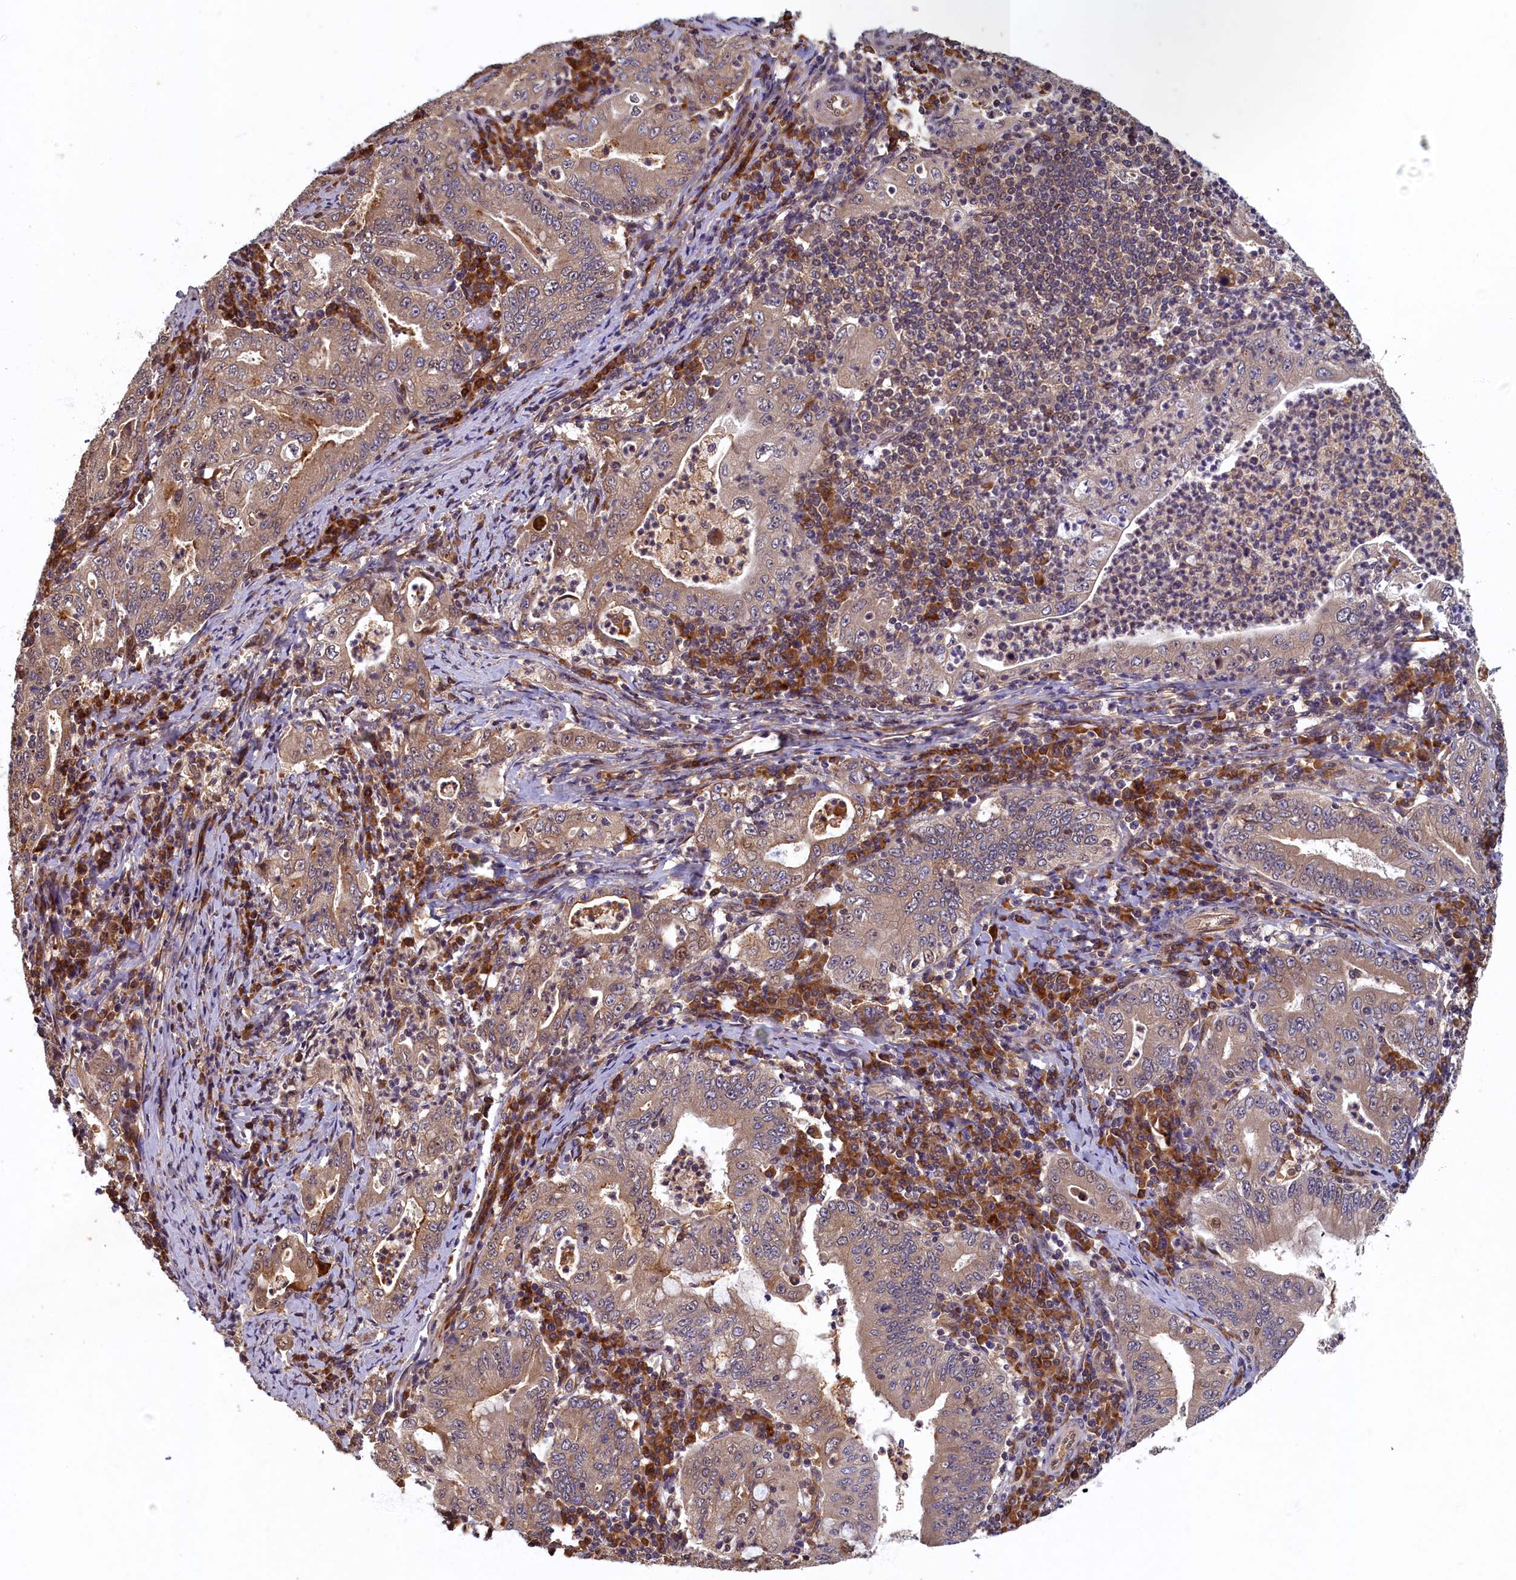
{"staining": {"intensity": "weak", "quantity": "25%-75%", "location": "cytoplasmic/membranous"}, "tissue": "stomach cancer", "cell_type": "Tumor cells", "image_type": "cancer", "snomed": [{"axis": "morphology", "description": "Normal tissue, NOS"}, {"axis": "morphology", "description": "Adenocarcinoma, NOS"}, {"axis": "topography", "description": "Esophagus"}, {"axis": "topography", "description": "Stomach, upper"}, {"axis": "topography", "description": "Peripheral nerve tissue"}], "caption": "This is an image of IHC staining of stomach cancer (adenocarcinoma), which shows weak positivity in the cytoplasmic/membranous of tumor cells.", "gene": "LCMT2", "patient": {"sex": "male", "age": 62}}